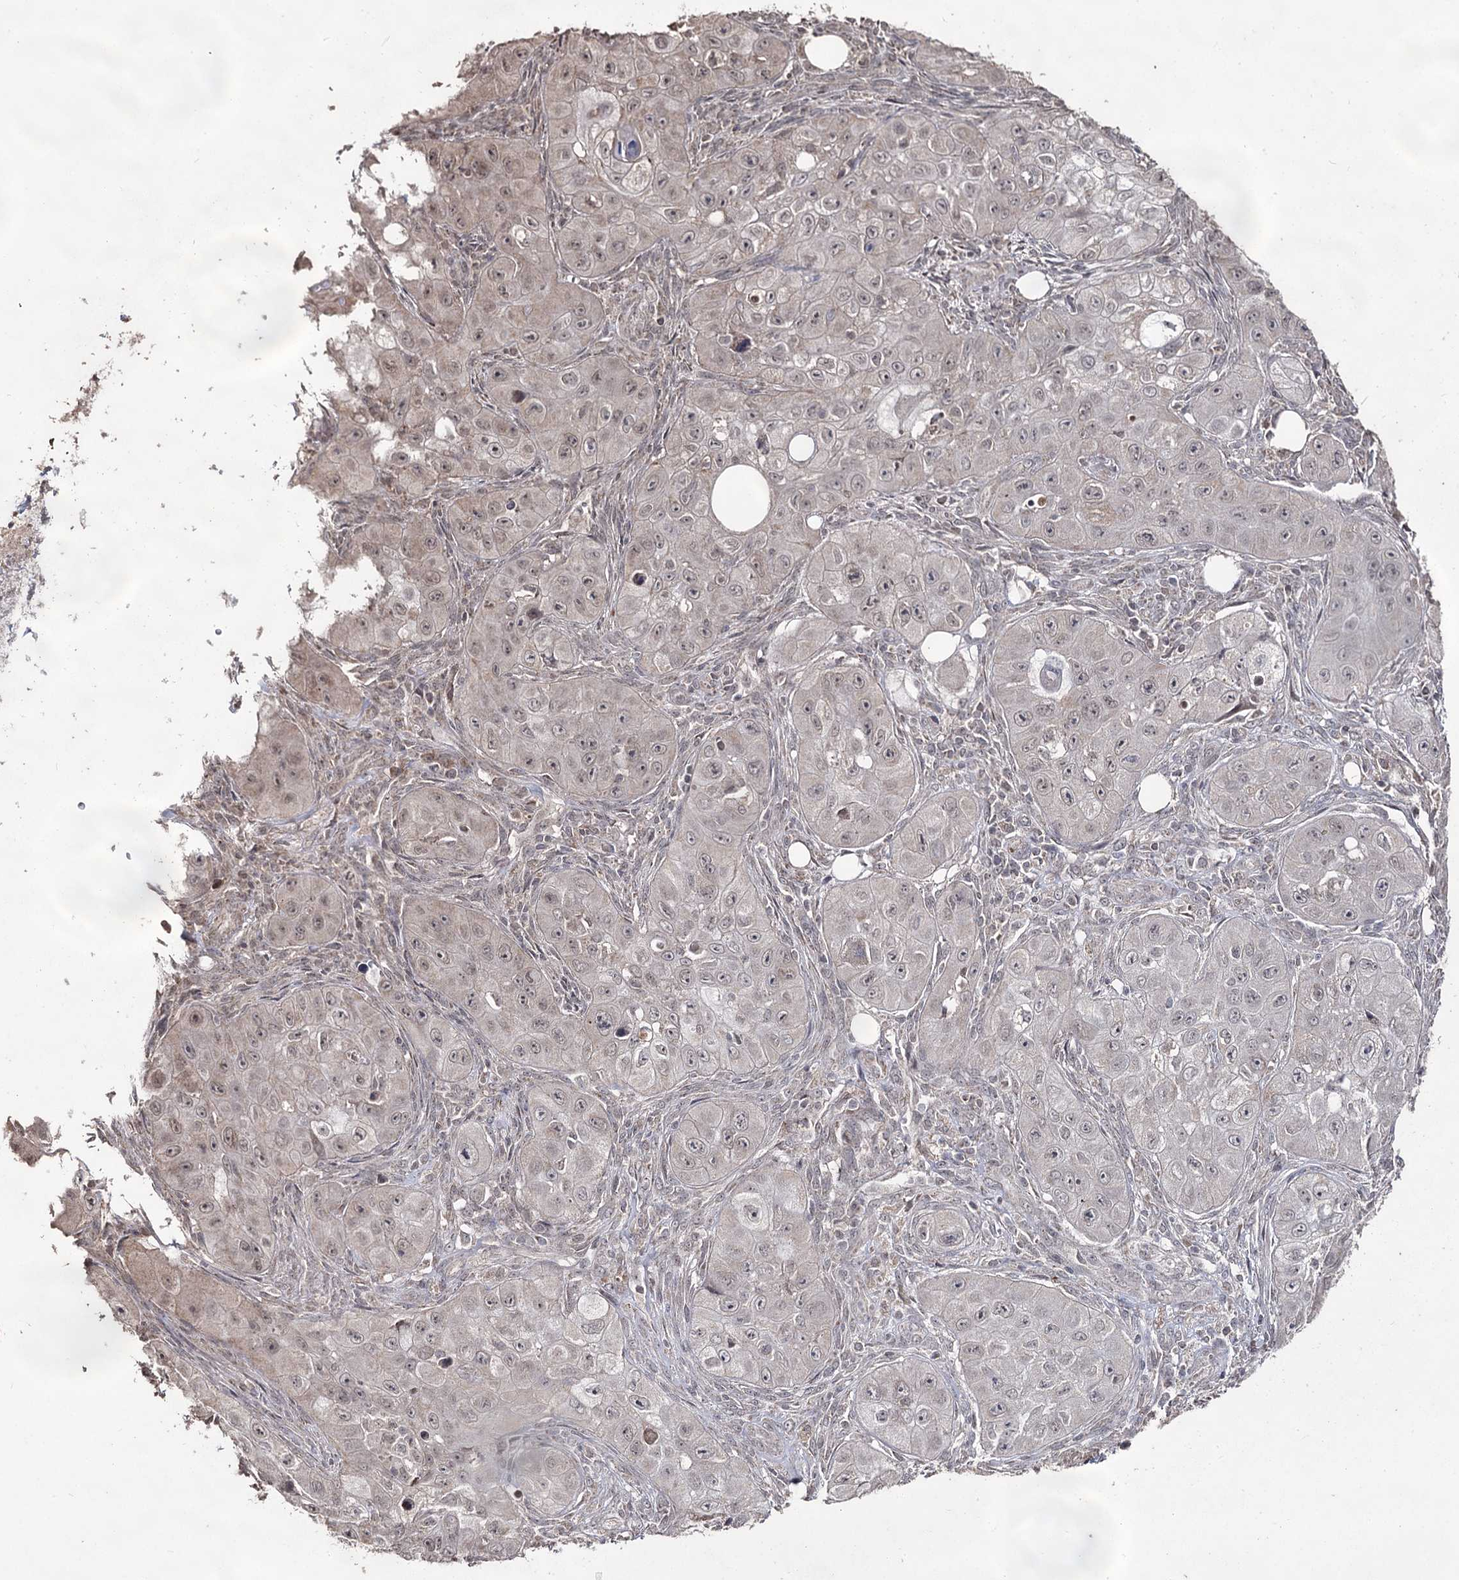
{"staining": {"intensity": "negative", "quantity": "none", "location": "none"}, "tissue": "skin cancer", "cell_type": "Tumor cells", "image_type": "cancer", "snomed": [{"axis": "morphology", "description": "Squamous cell carcinoma, NOS"}, {"axis": "topography", "description": "Skin"}, {"axis": "topography", "description": "Subcutis"}], "caption": "This is an immunohistochemistry photomicrograph of human skin cancer. There is no staining in tumor cells.", "gene": "ACTR6", "patient": {"sex": "male", "age": 73}}